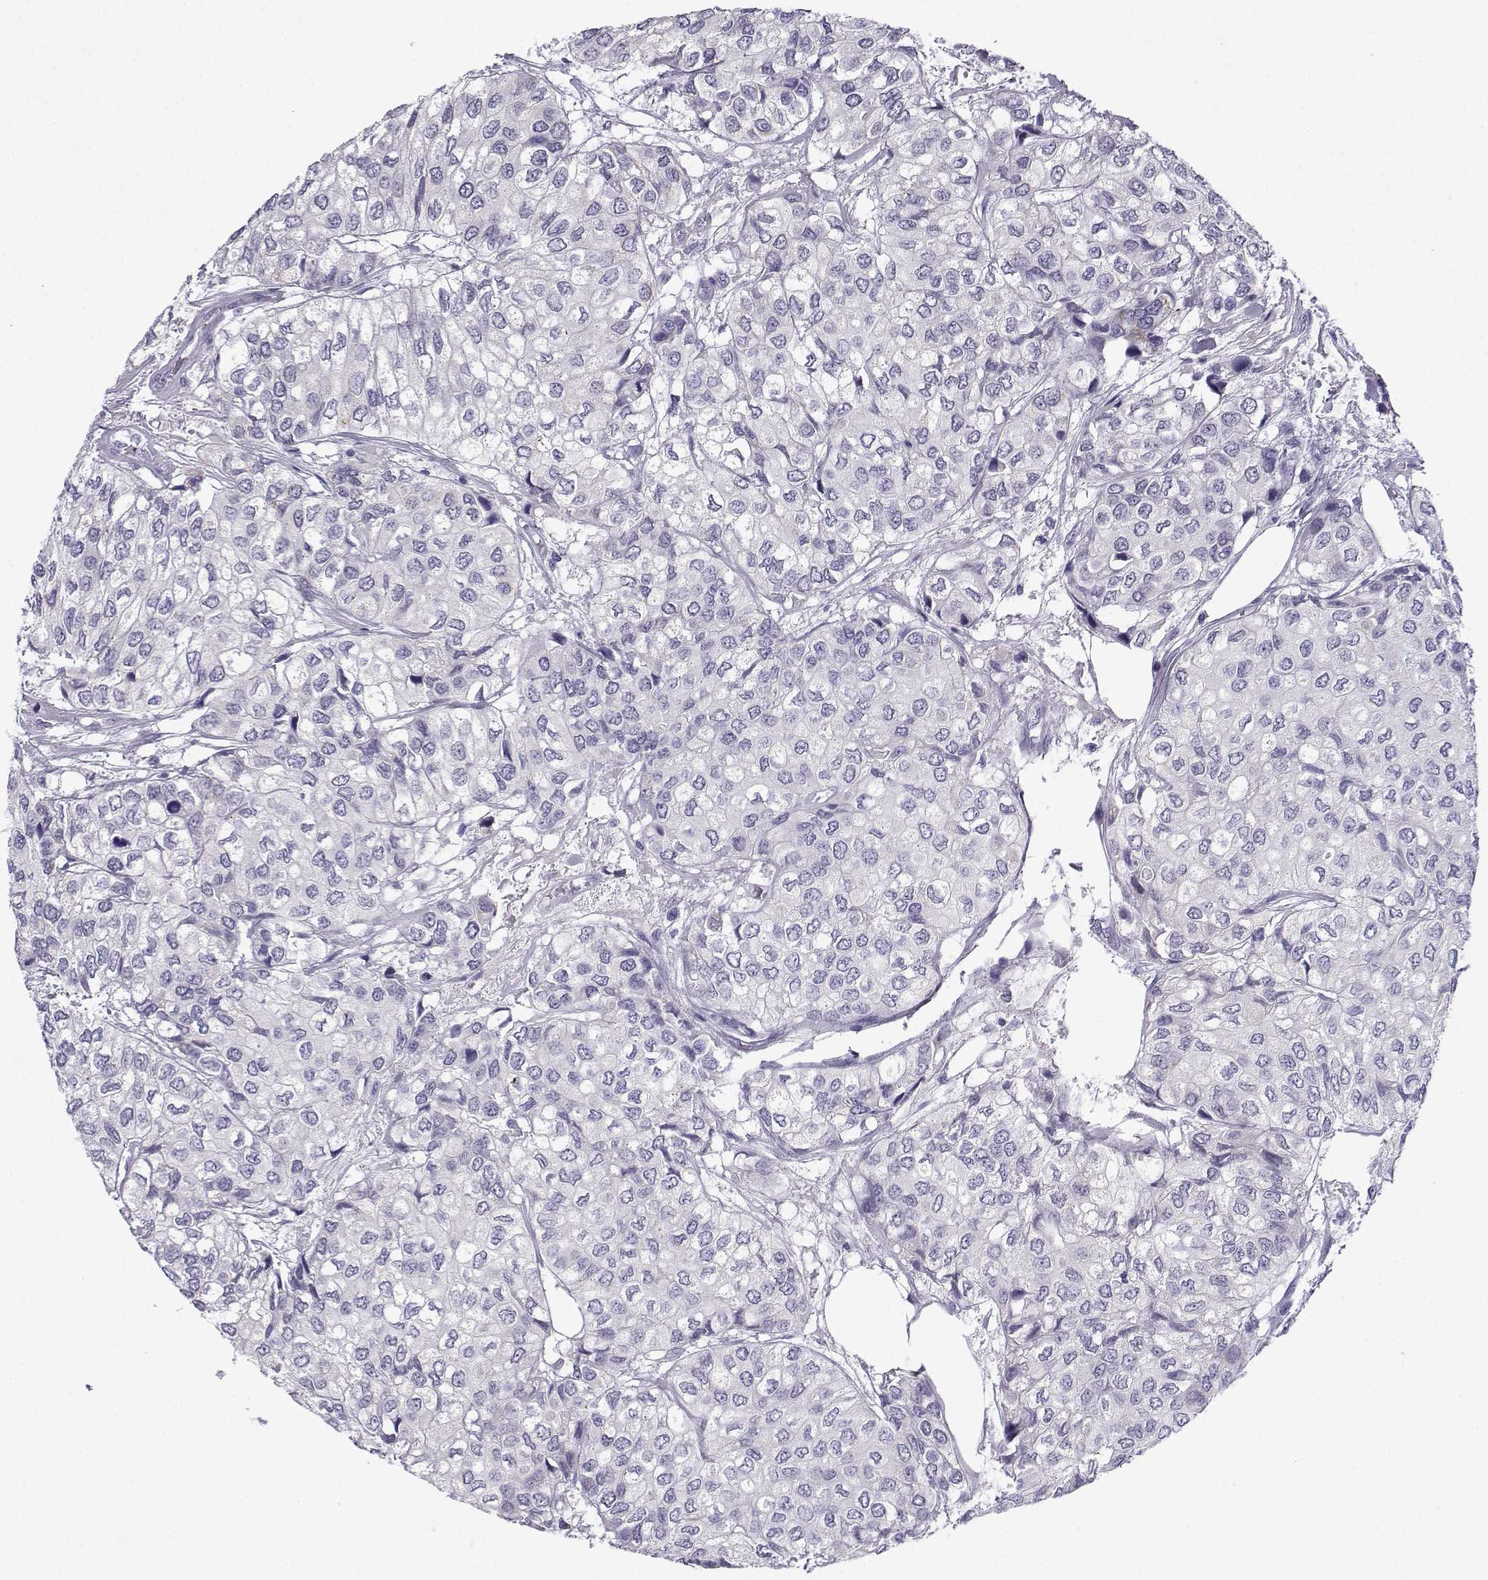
{"staining": {"intensity": "negative", "quantity": "none", "location": "none"}, "tissue": "urothelial cancer", "cell_type": "Tumor cells", "image_type": "cancer", "snomed": [{"axis": "morphology", "description": "Urothelial carcinoma, High grade"}, {"axis": "topography", "description": "Urinary bladder"}], "caption": "High-grade urothelial carcinoma was stained to show a protein in brown. There is no significant positivity in tumor cells.", "gene": "ACRBP", "patient": {"sex": "male", "age": 73}}